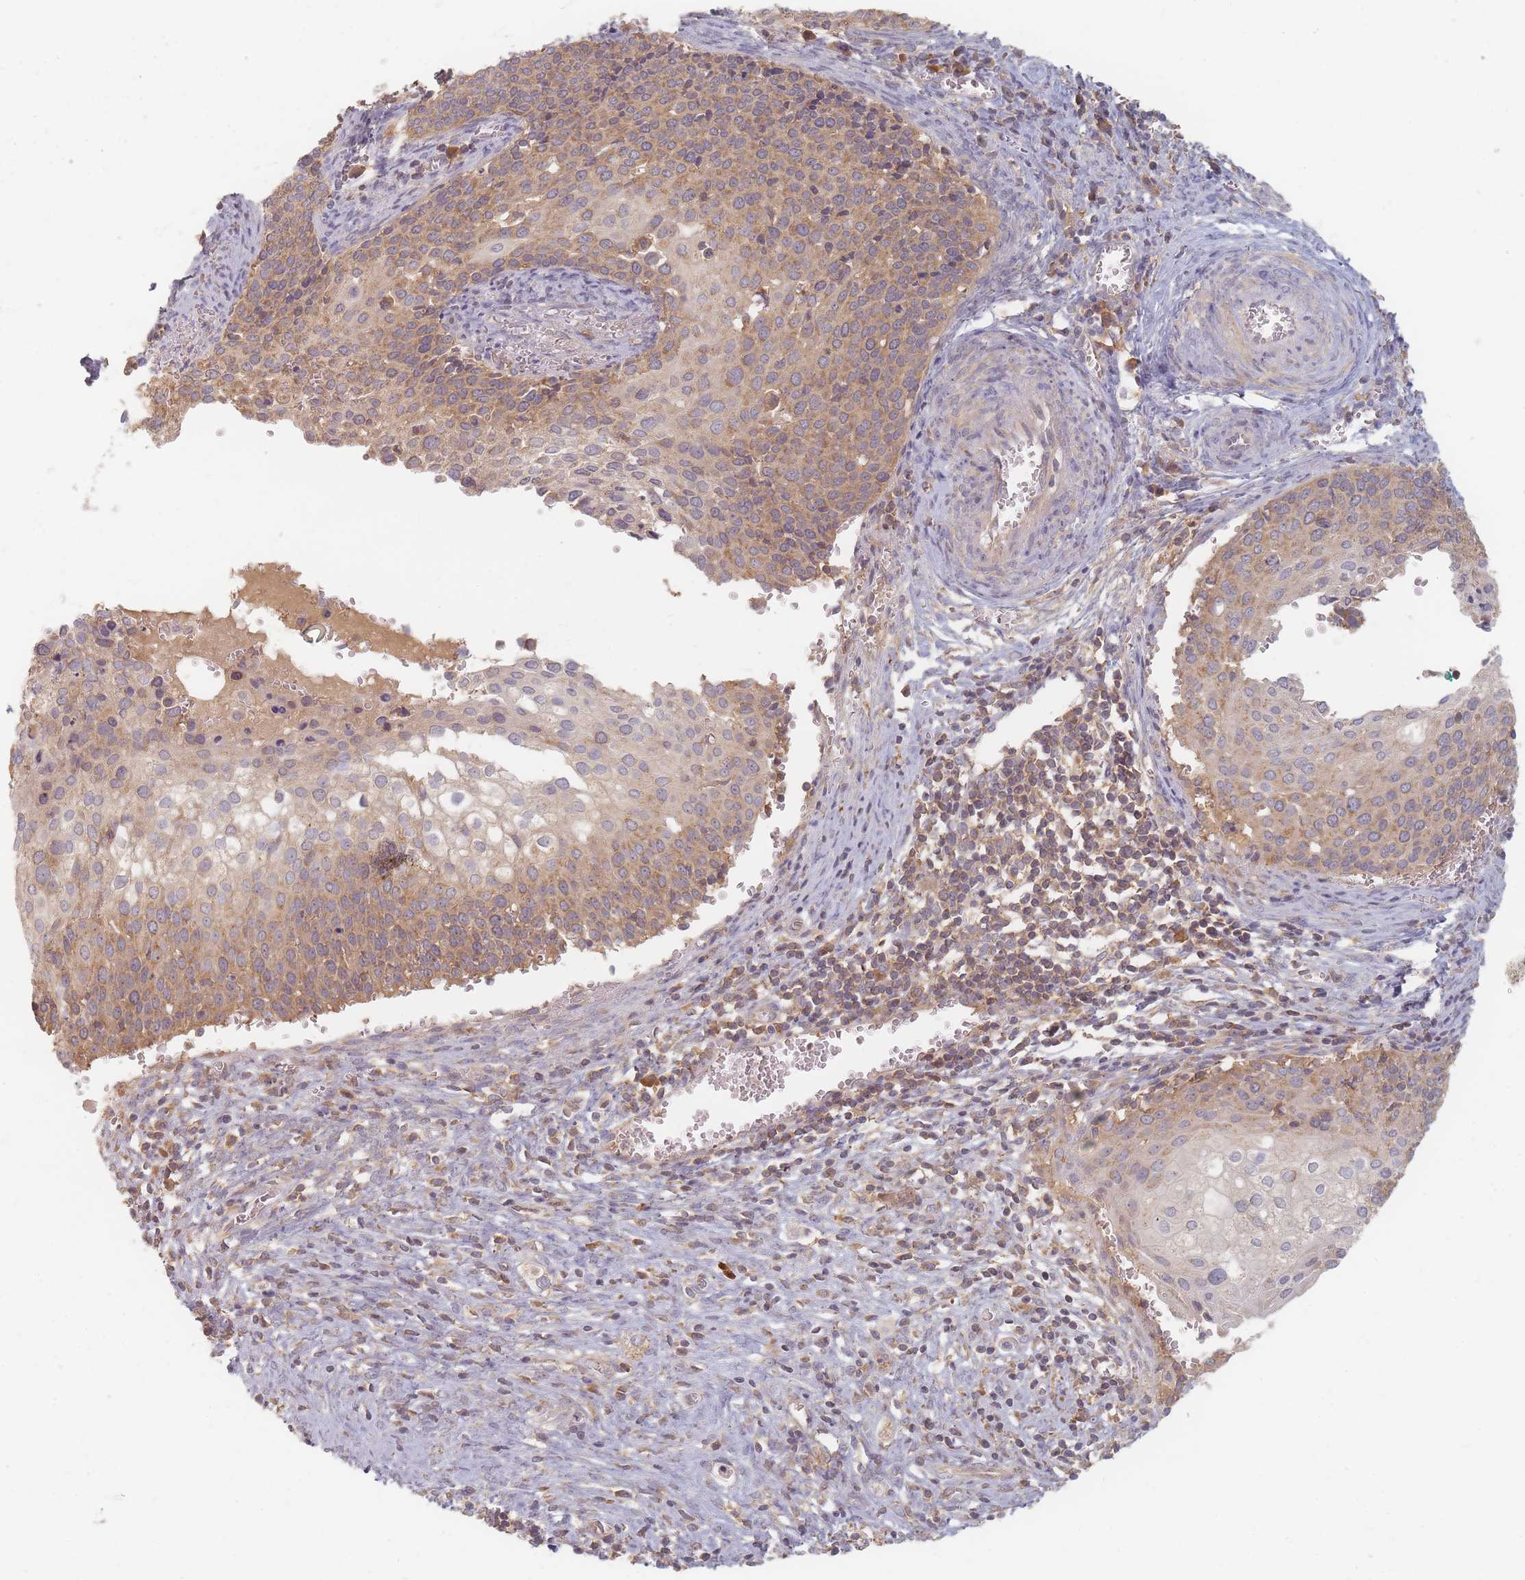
{"staining": {"intensity": "moderate", "quantity": "25%-75%", "location": "cytoplasmic/membranous"}, "tissue": "cervical cancer", "cell_type": "Tumor cells", "image_type": "cancer", "snomed": [{"axis": "morphology", "description": "Squamous cell carcinoma, NOS"}, {"axis": "topography", "description": "Cervix"}], "caption": "Tumor cells demonstrate moderate cytoplasmic/membranous staining in about 25%-75% of cells in cervical cancer.", "gene": "SLC35F3", "patient": {"sex": "female", "age": 44}}